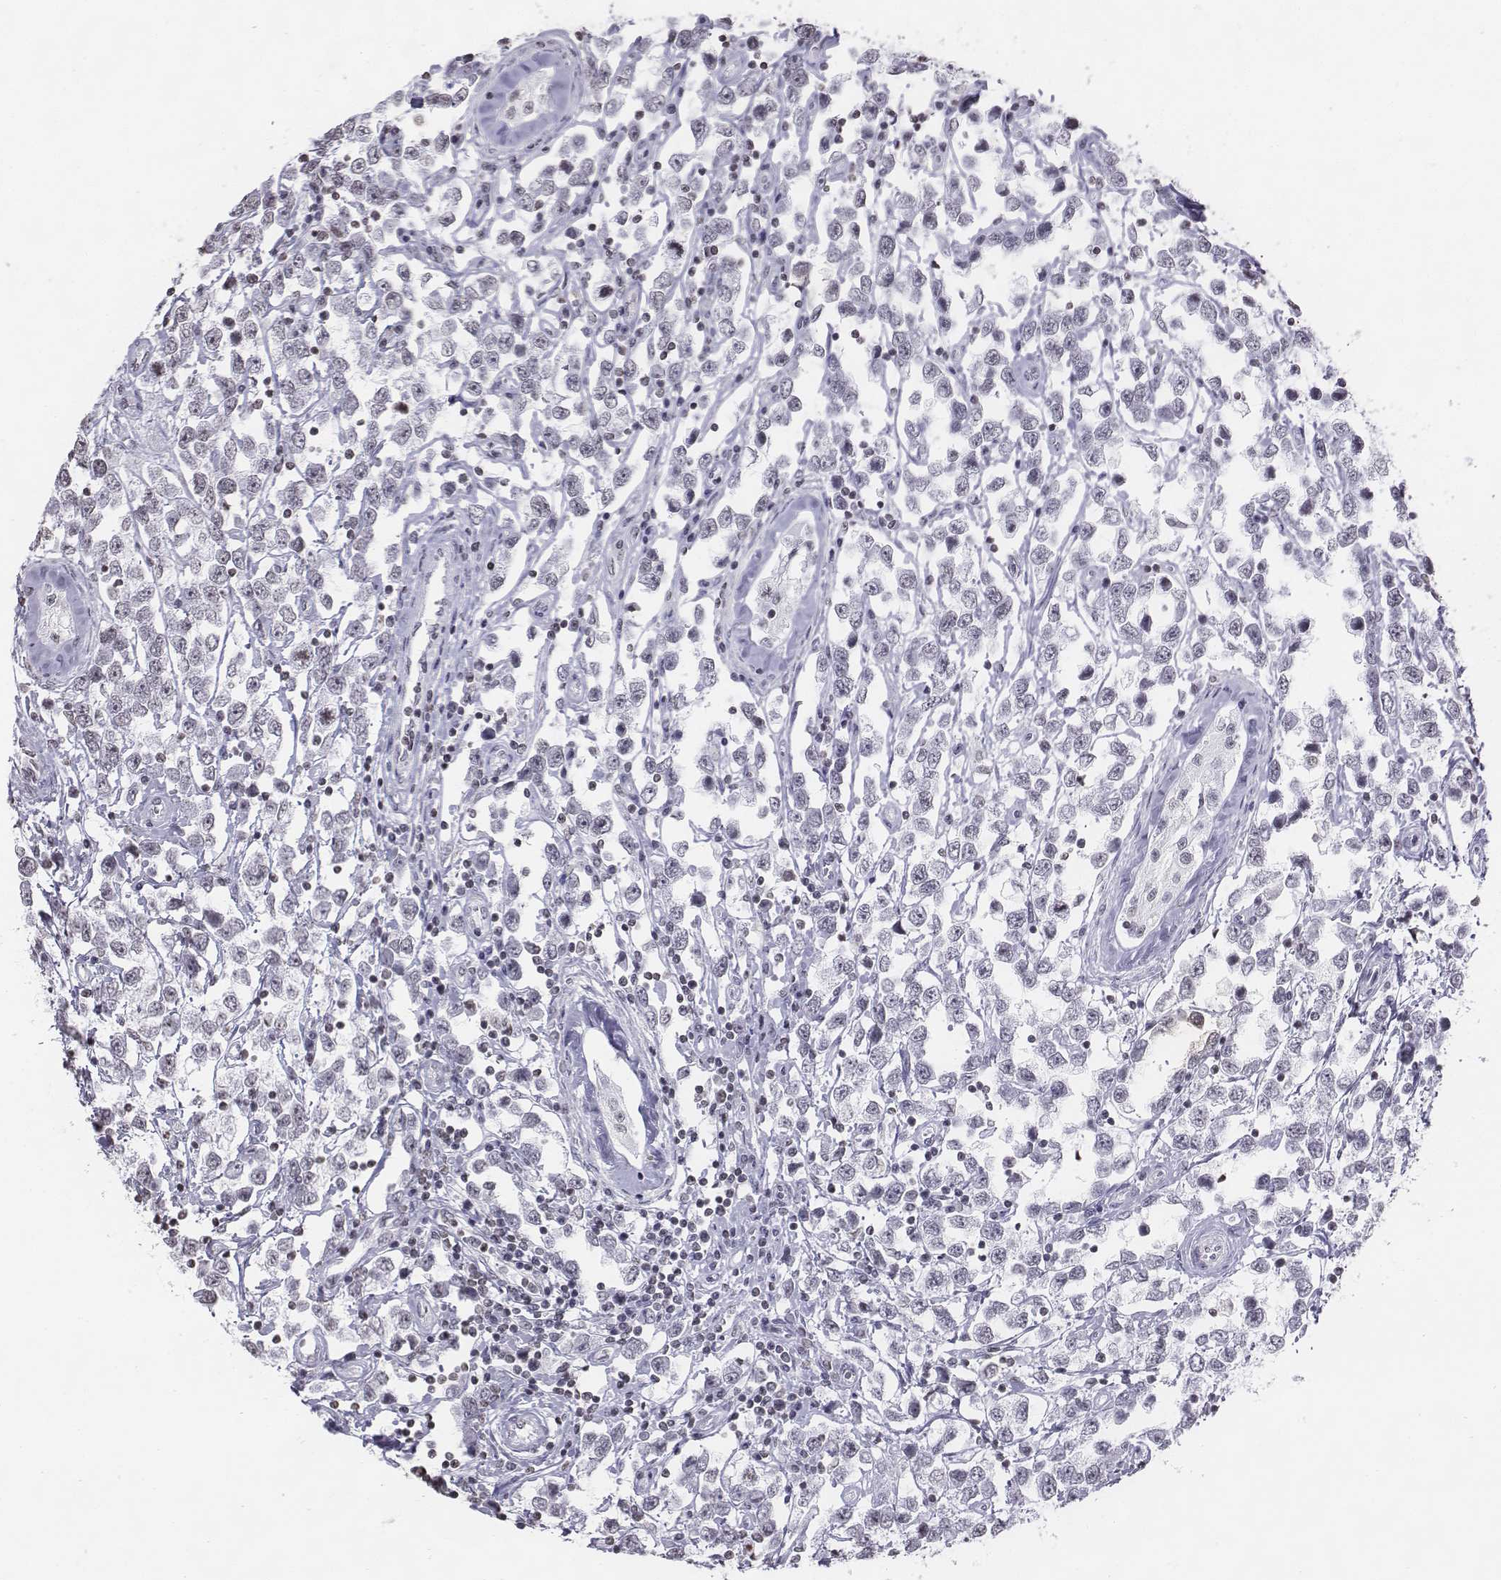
{"staining": {"intensity": "negative", "quantity": "none", "location": "none"}, "tissue": "testis cancer", "cell_type": "Tumor cells", "image_type": "cancer", "snomed": [{"axis": "morphology", "description": "Seminoma, NOS"}, {"axis": "topography", "description": "Testis"}], "caption": "Immunohistochemical staining of testis cancer displays no significant positivity in tumor cells.", "gene": "BARHL1", "patient": {"sex": "male", "age": 34}}